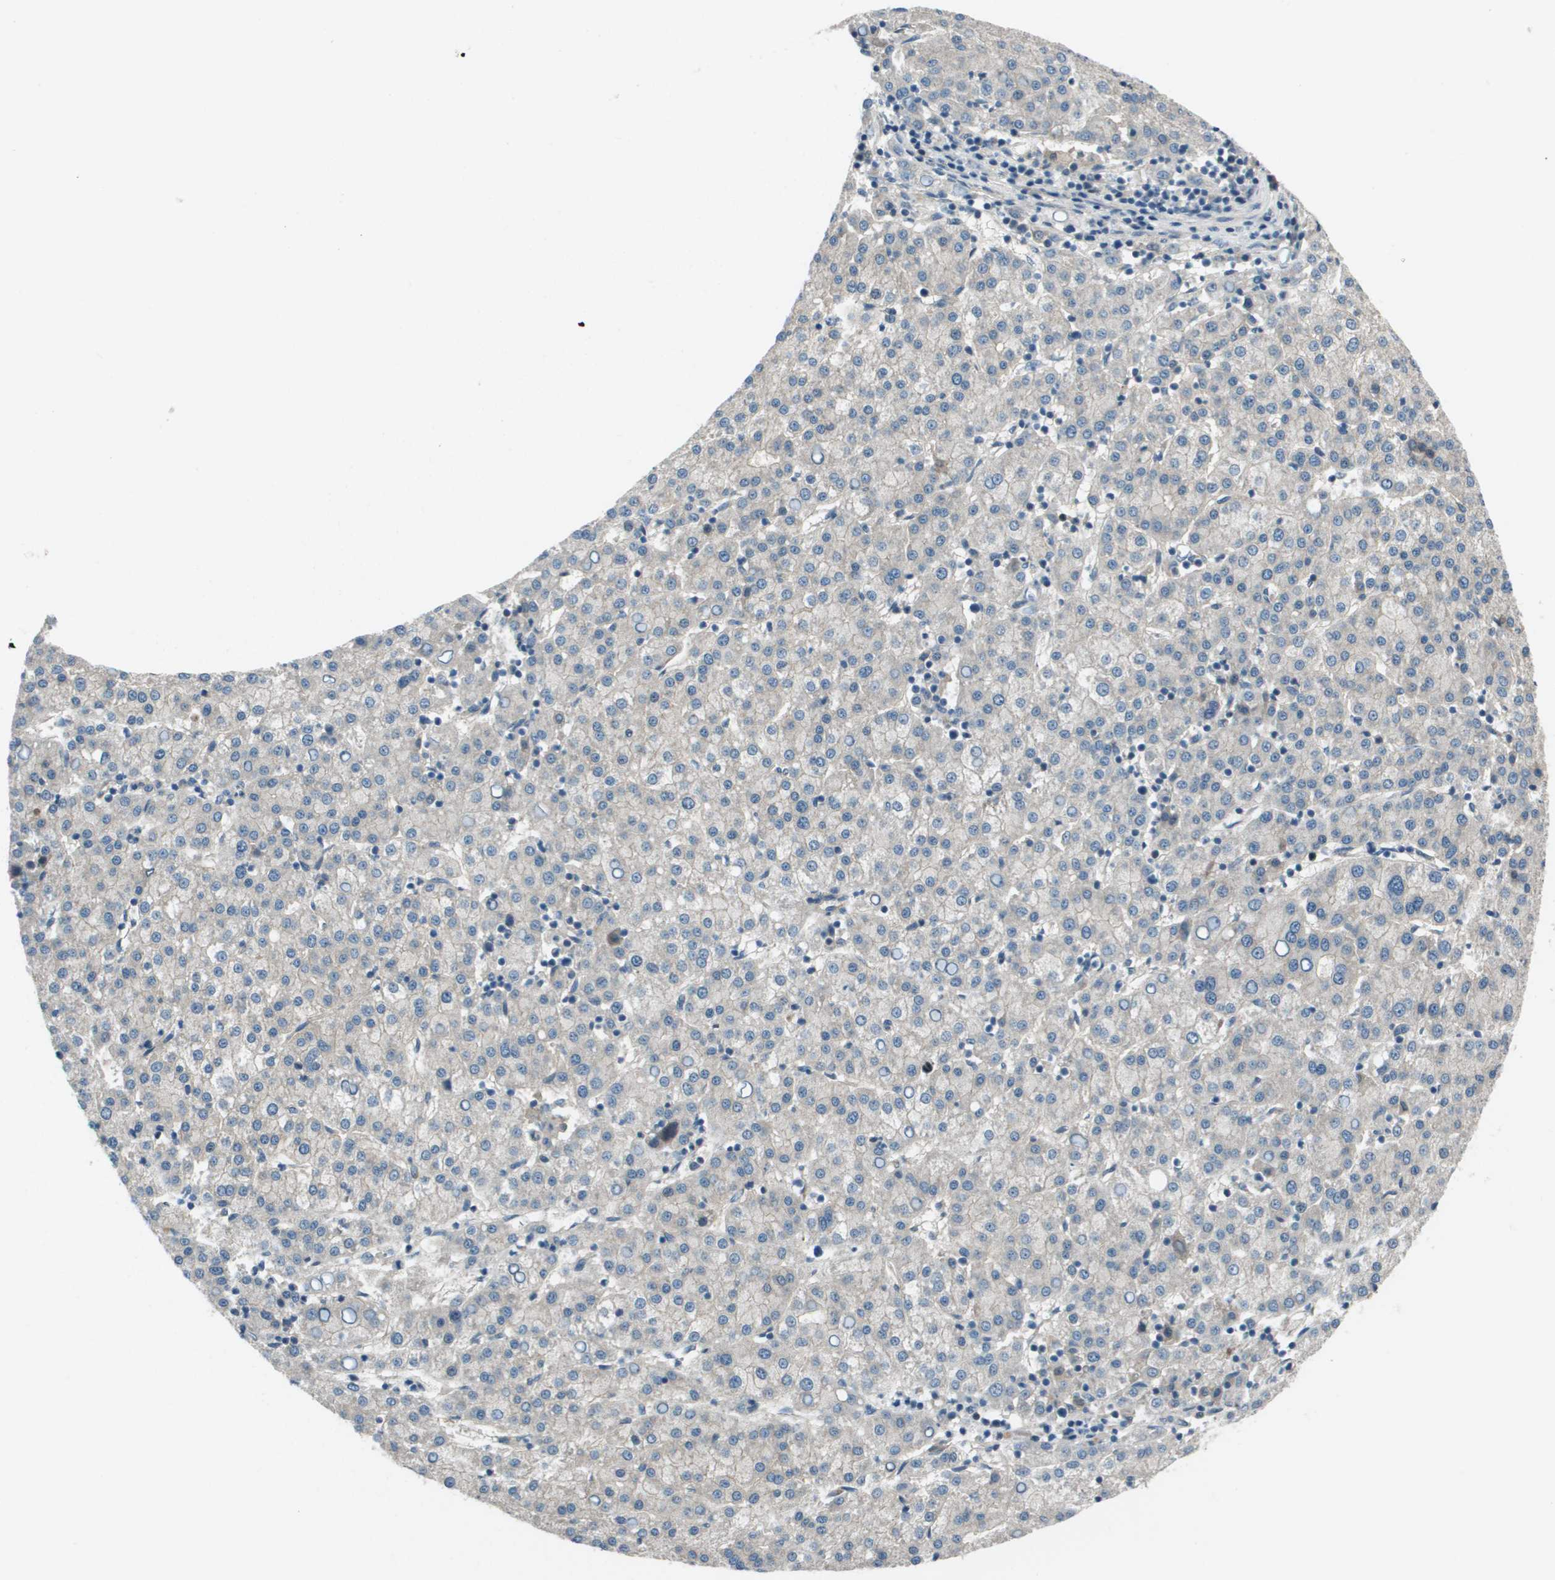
{"staining": {"intensity": "negative", "quantity": "none", "location": "none"}, "tissue": "liver cancer", "cell_type": "Tumor cells", "image_type": "cancer", "snomed": [{"axis": "morphology", "description": "Carcinoma, Hepatocellular, NOS"}, {"axis": "topography", "description": "Liver"}], "caption": "A high-resolution histopathology image shows immunohistochemistry staining of liver cancer, which demonstrates no significant staining in tumor cells.", "gene": "PCOLCE", "patient": {"sex": "female", "age": 58}}